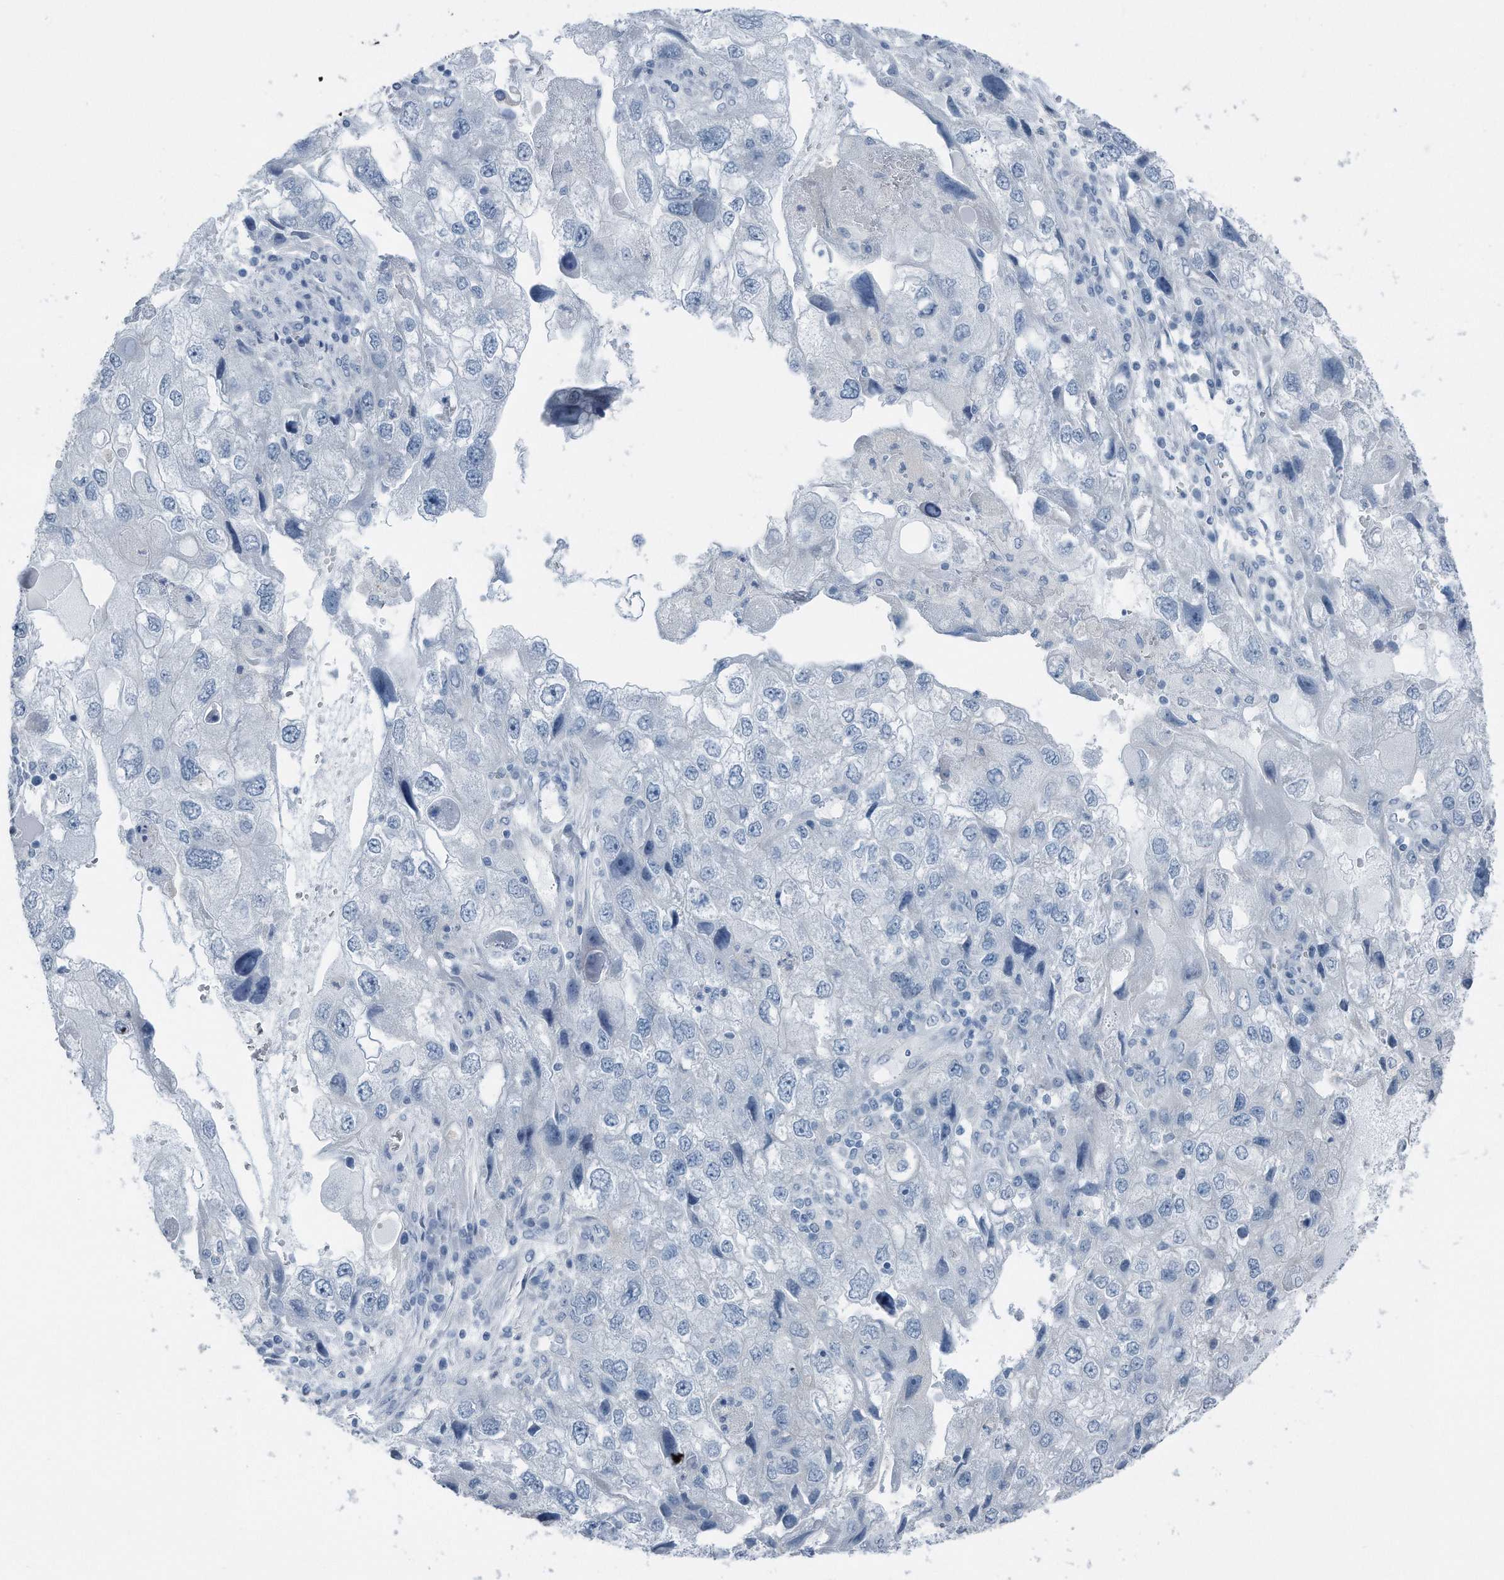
{"staining": {"intensity": "negative", "quantity": "none", "location": "none"}, "tissue": "endometrial cancer", "cell_type": "Tumor cells", "image_type": "cancer", "snomed": [{"axis": "morphology", "description": "Adenocarcinoma, NOS"}, {"axis": "topography", "description": "Endometrium"}], "caption": "This is a photomicrograph of IHC staining of adenocarcinoma (endometrial), which shows no expression in tumor cells.", "gene": "YRDC", "patient": {"sex": "female", "age": 49}}